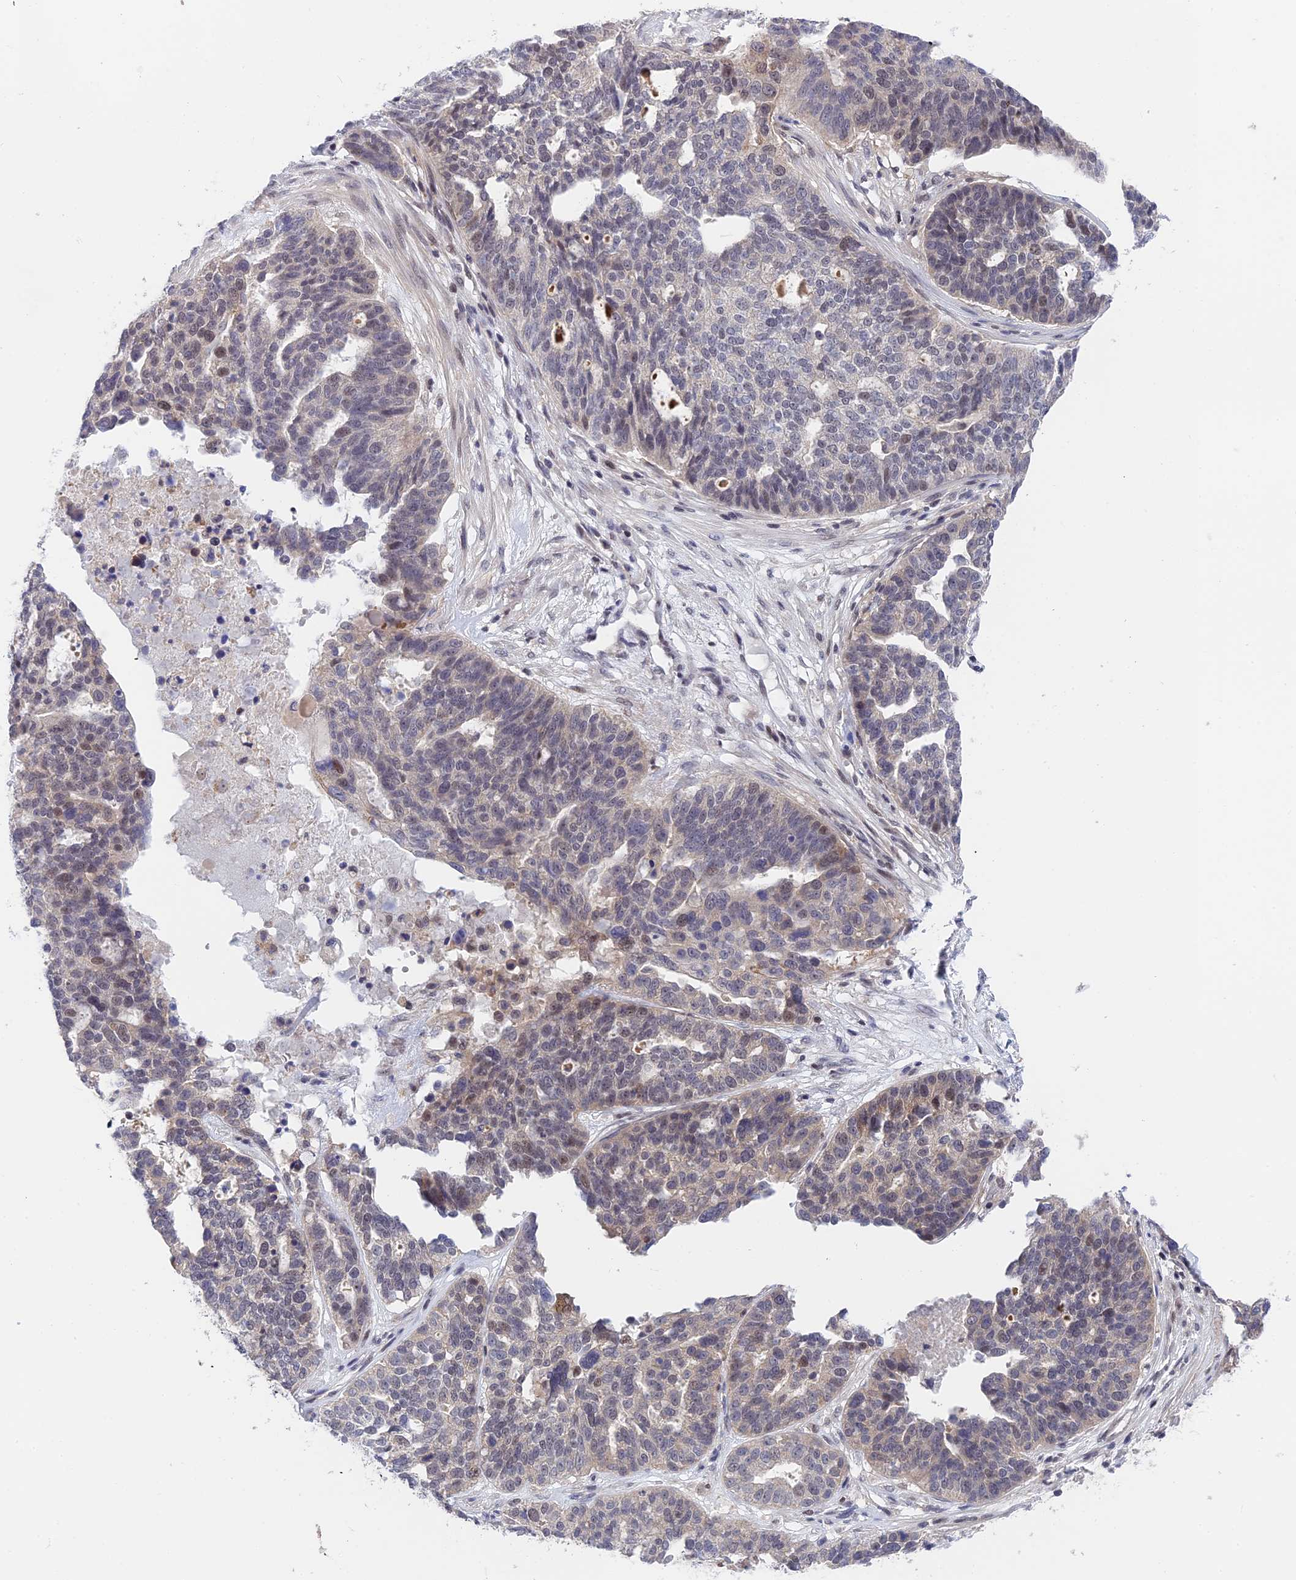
{"staining": {"intensity": "weak", "quantity": "<25%", "location": "nuclear"}, "tissue": "ovarian cancer", "cell_type": "Tumor cells", "image_type": "cancer", "snomed": [{"axis": "morphology", "description": "Cystadenocarcinoma, serous, NOS"}, {"axis": "topography", "description": "Ovary"}], "caption": "Human ovarian cancer stained for a protein using immunohistochemistry (IHC) shows no positivity in tumor cells.", "gene": "TCEA1", "patient": {"sex": "female", "age": 59}}